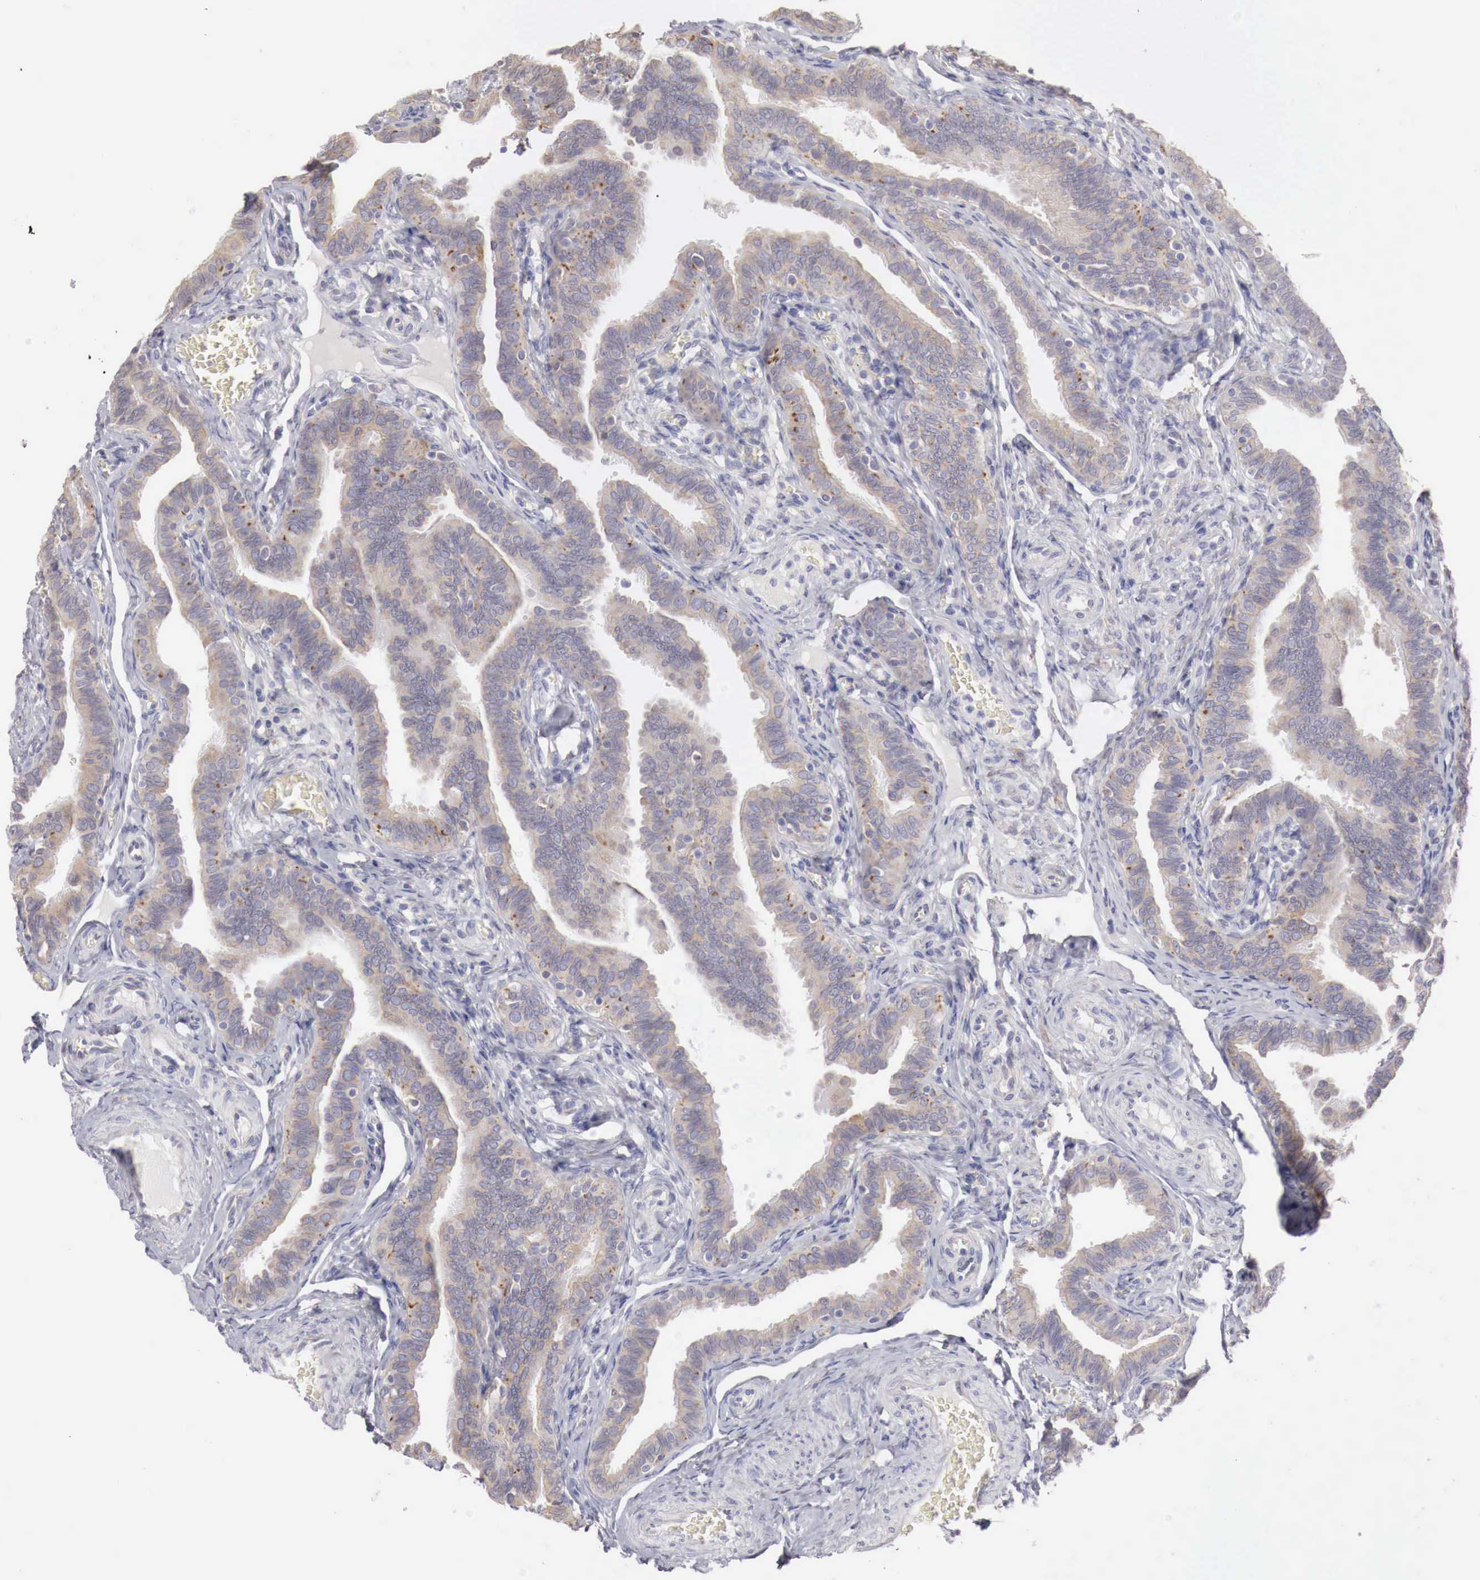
{"staining": {"intensity": "weak", "quantity": ">75%", "location": "cytoplasmic/membranous"}, "tissue": "fallopian tube", "cell_type": "Glandular cells", "image_type": "normal", "snomed": [{"axis": "morphology", "description": "Normal tissue, NOS"}, {"axis": "topography", "description": "Fallopian tube"}], "caption": "DAB (3,3'-diaminobenzidine) immunohistochemical staining of benign human fallopian tube demonstrates weak cytoplasmic/membranous protein expression in approximately >75% of glandular cells.", "gene": "NSDHL", "patient": {"sex": "female", "age": 38}}